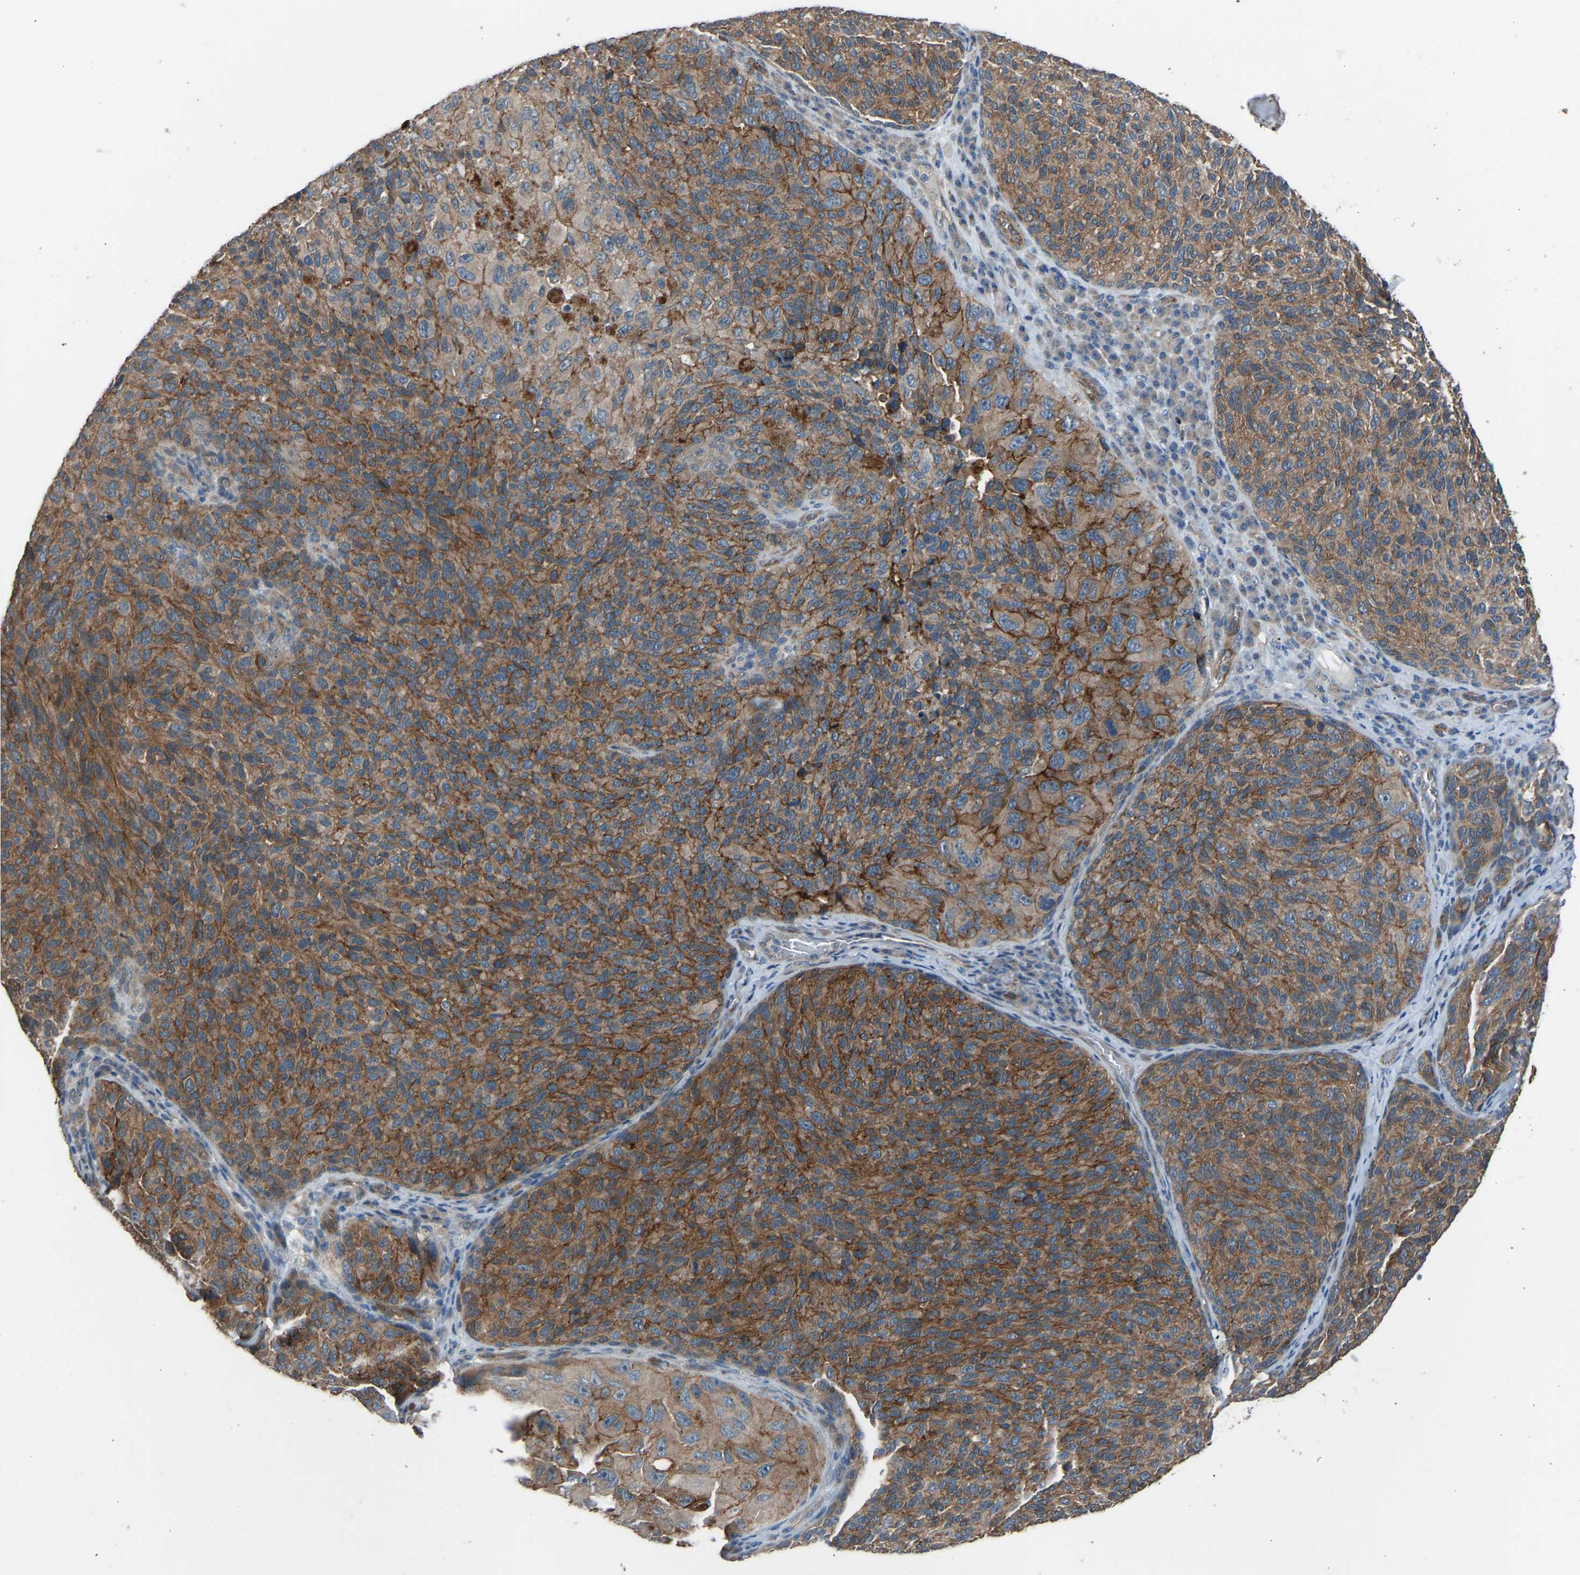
{"staining": {"intensity": "moderate", "quantity": ">75%", "location": "cytoplasmic/membranous"}, "tissue": "melanoma", "cell_type": "Tumor cells", "image_type": "cancer", "snomed": [{"axis": "morphology", "description": "Malignant melanoma, NOS"}, {"axis": "topography", "description": "Skin"}], "caption": "IHC photomicrograph of neoplastic tissue: human malignant melanoma stained using IHC demonstrates medium levels of moderate protein expression localized specifically in the cytoplasmic/membranous of tumor cells, appearing as a cytoplasmic/membranous brown color.", "gene": "SLC43A1", "patient": {"sex": "female", "age": 73}}